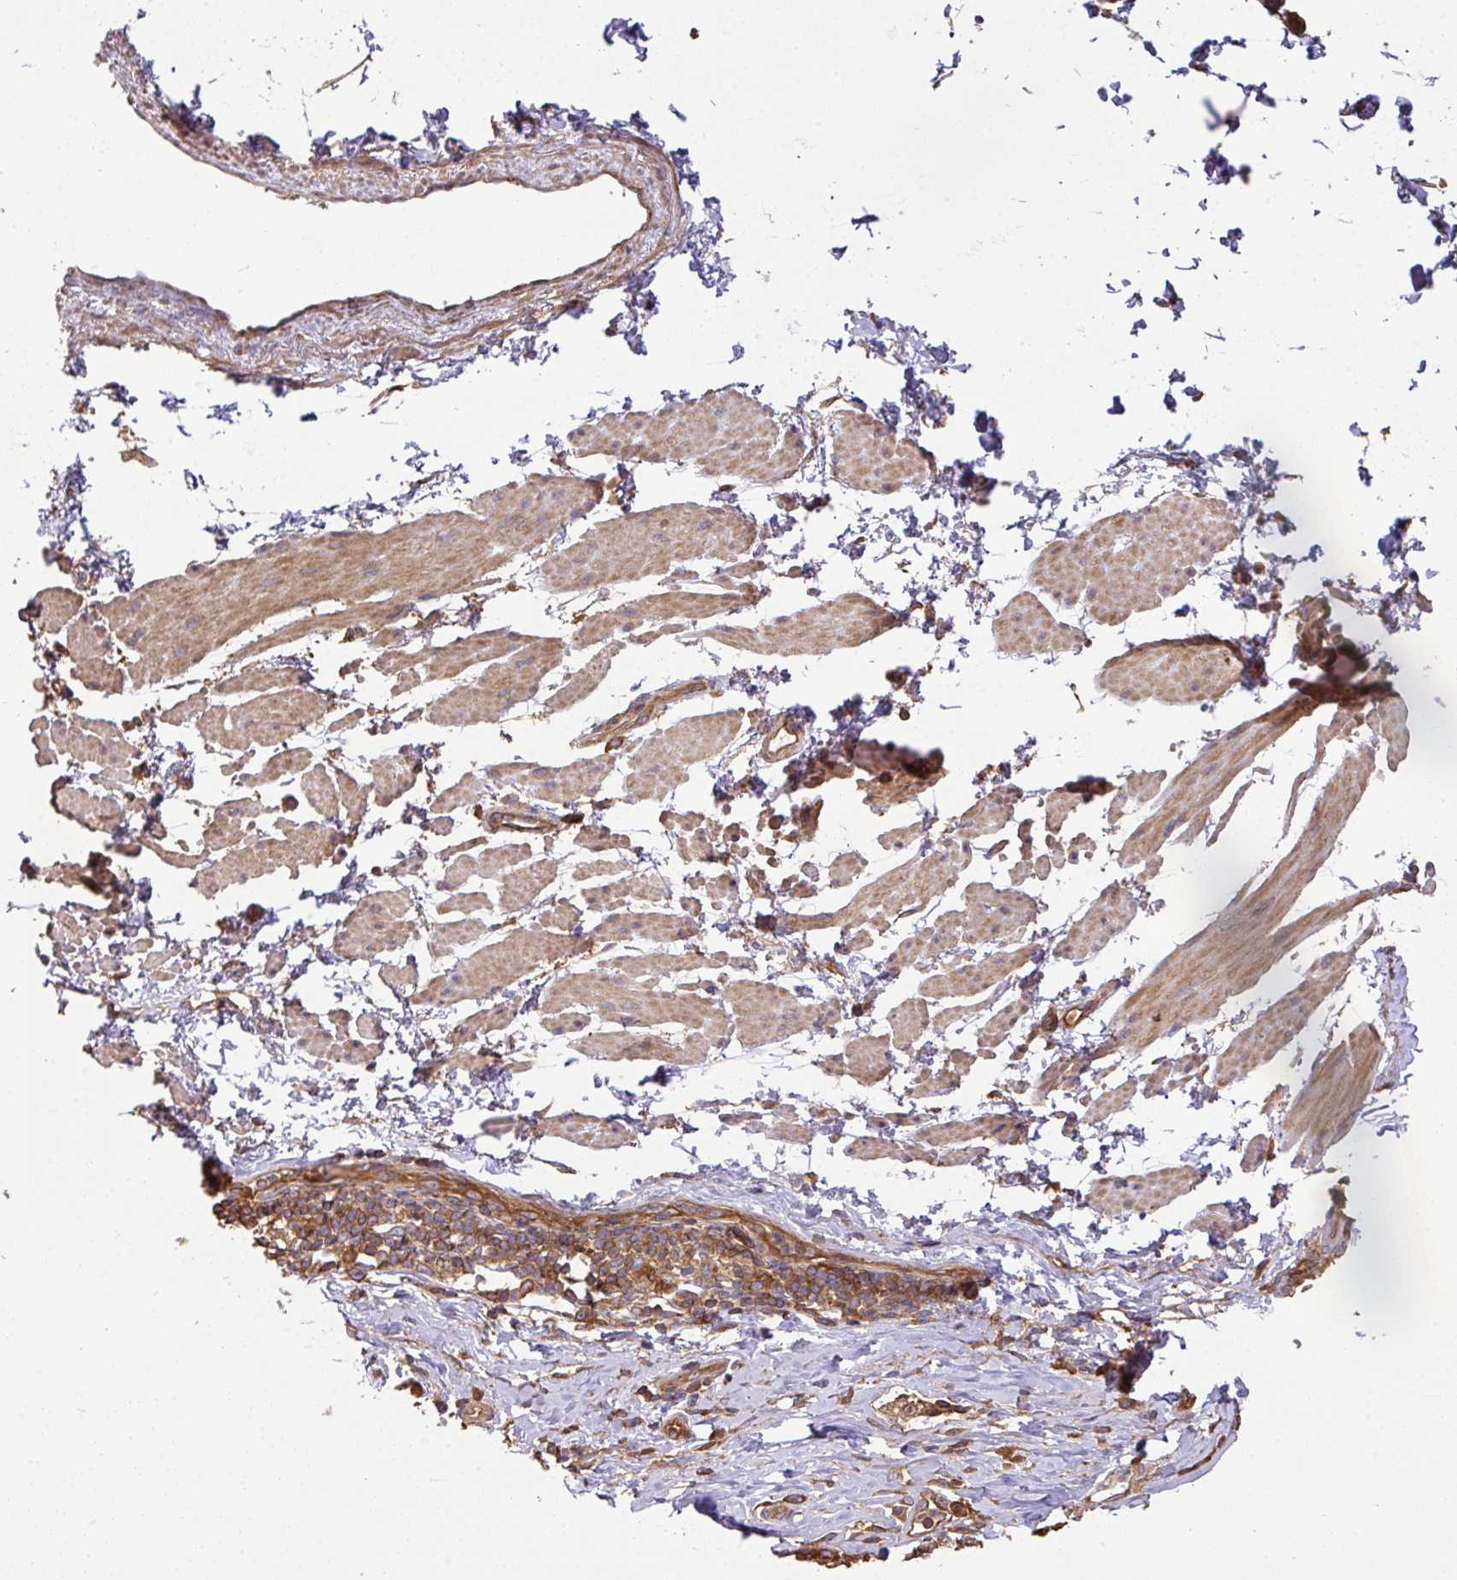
{"staining": {"intensity": "strong", "quantity": "25%-75%", "location": "cytoplasmic/membranous"}, "tissue": "esophagus", "cell_type": "Squamous epithelial cells", "image_type": "normal", "snomed": [{"axis": "morphology", "description": "Normal tissue, NOS"}, {"axis": "topography", "description": "Esophagus"}], "caption": "Immunohistochemical staining of normal human esophagus exhibits 25%-75% levels of strong cytoplasmic/membranous protein staining in about 25%-75% of squamous epithelial cells. (DAB (3,3'-diaminobenzidine) IHC with brightfield microscopy, high magnification).", "gene": "GSPT1", "patient": {"sex": "female", "age": 61}}